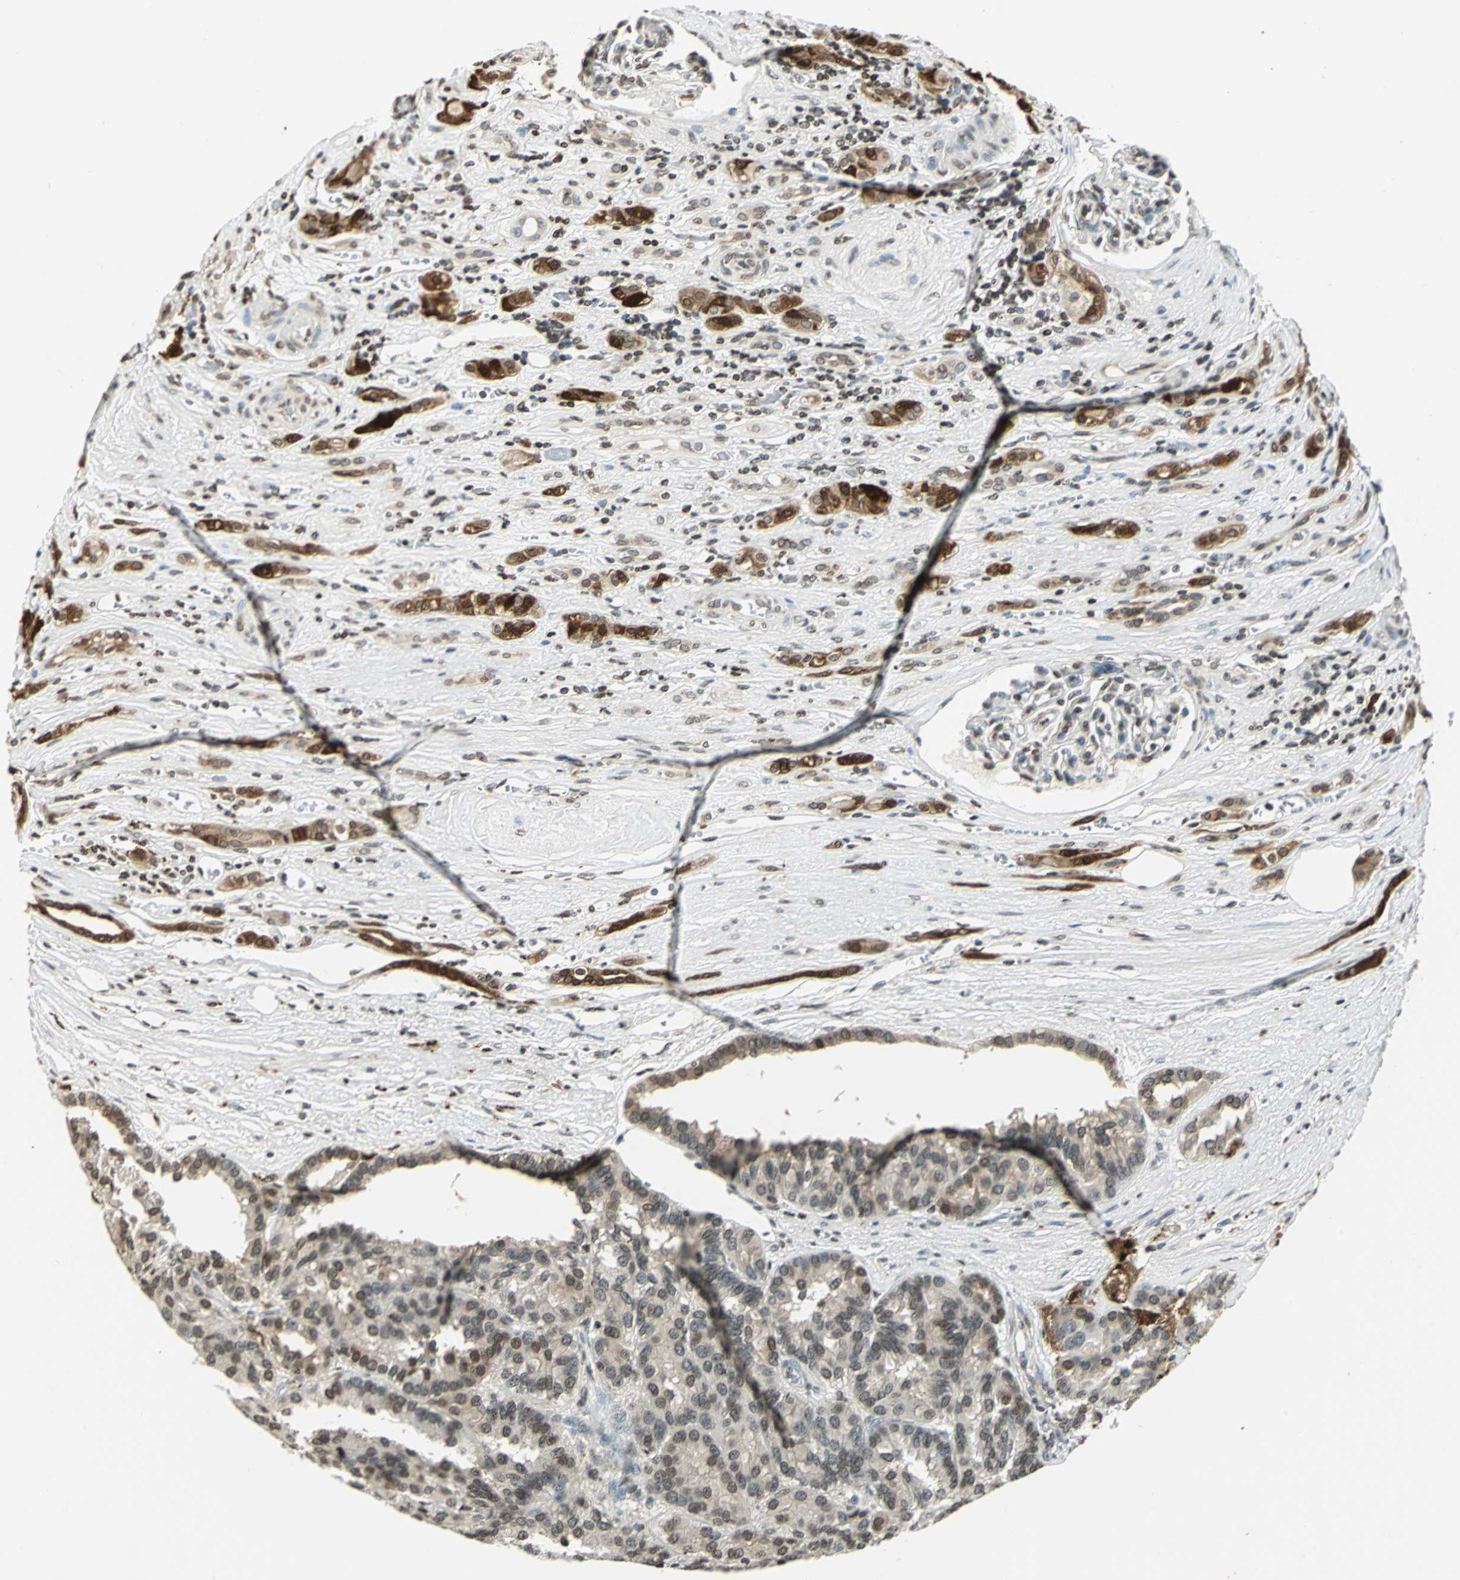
{"staining": {"intensity": "strong", "quantity": "25%-75%", "location": "cytoplasmic/membranous,nuclear"}, "tissue": "renal cancer", "cell_type": "Tumor cells", "image_type": "cancer", "snomed": [{"axis": "morphology", "description": "Adenocarcinoma, NOS"}, {"axis": "topography", "description": "Kidney"}], "caption": "An IHC image of tumor tissue is shown. Protein staining in brown labels strong cytoplasmic/membranous and nuclear positivity in adenocarcinoma (renal) within tumor cells. Using DAB (3,3'-diaminobenzidine) (brown) and hematoxylin (blue) stains, captured at high magnification using brightfield microscopy.", "gene": "LGALS3", "patient": {"sex": "male", "age": 46}}